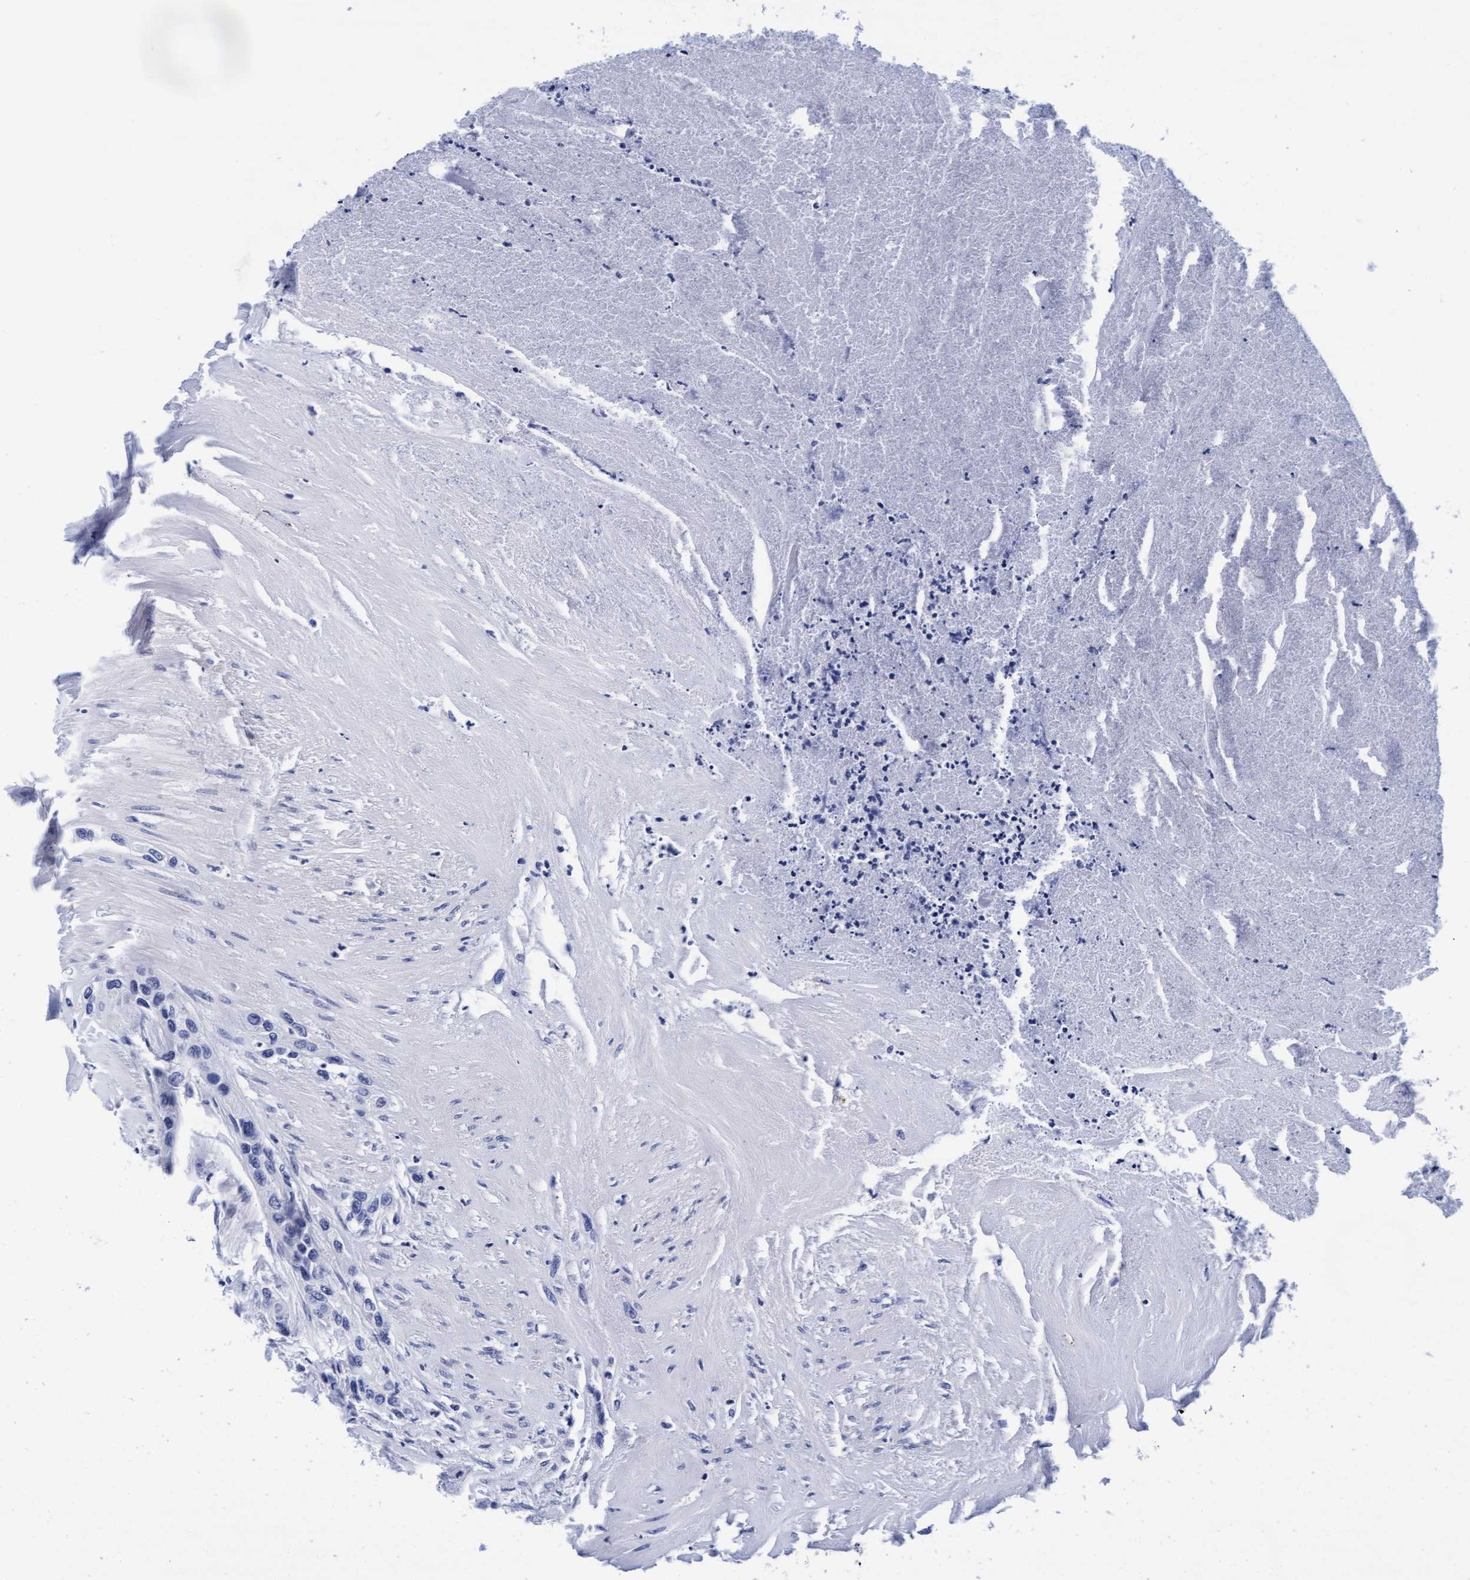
{"staining": {"intensity": "negative", "quantity": "none", "location": "none"}, "tissue": "urothelial cancer", "cell_type": "Tumor cells", "image_type": "cancer", "snomed": [{"axis": "morphology", "description": "Urothelial carcinoma, High grade"}, {"axis": "topography", "description": "Urinary bladder"}], "caption": "A histopathology image of human urothelial cancer is negative for staining in tumor cells. Brightfield microscopy of immunohistochemistry (IHC) stained with DAB (3,3'-diaminobenzidine) (brown) and hematoxylin (blue), captured at high magnification.", "gene": "ARSG", "patient": {"sex": "female", "age": 56}}